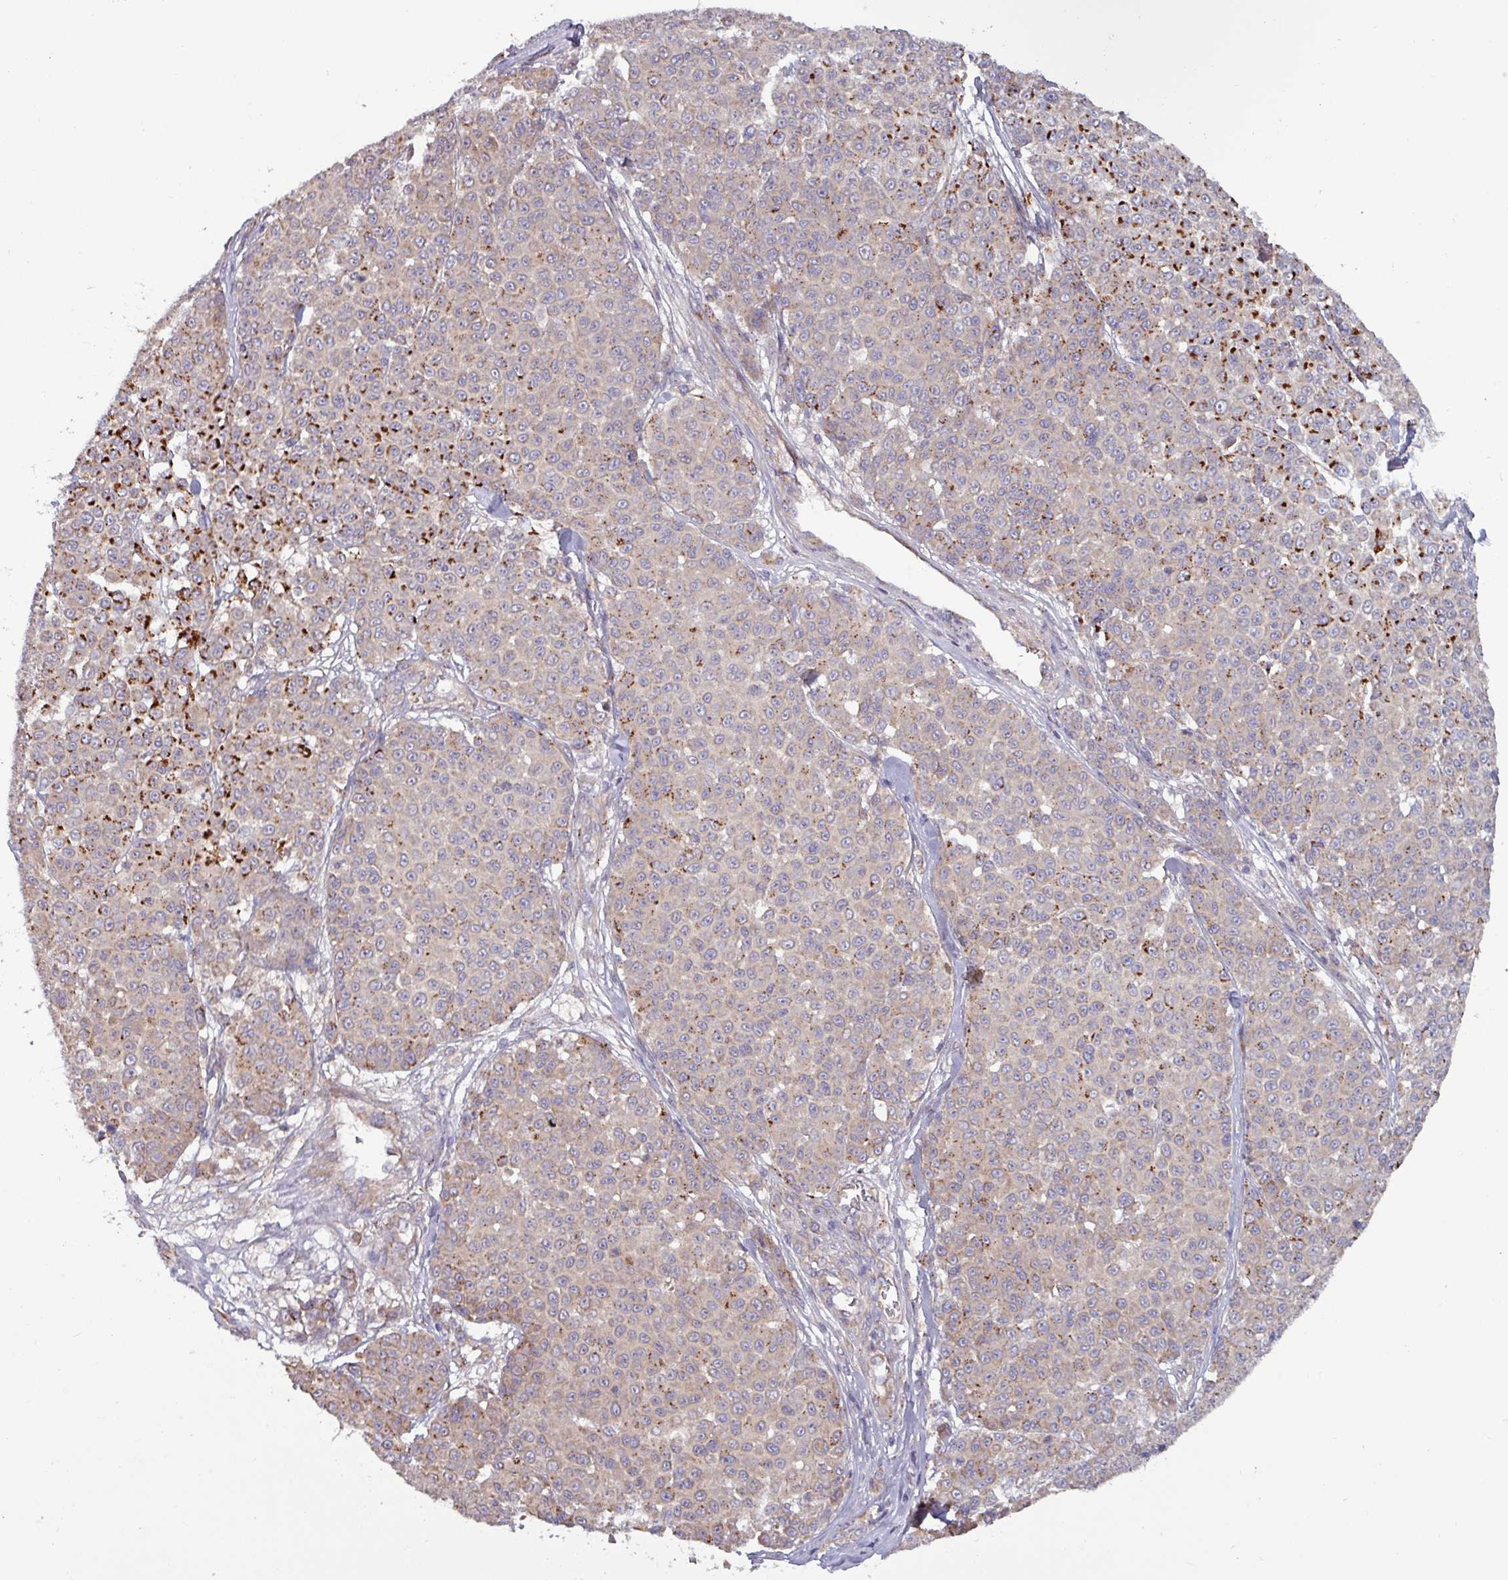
{"staining": {"intensity": "strong", "quantity": "<25%", "location": "cytoplasmic/membranous"}, "tissue": "melanoma", "cell_type": "Tumor cells", "image_type": "cancer", "snomed": [{"axis": "morphology", "description": "Malignant melanoma, NOS"}, {"axis": "topography", "description": "Skin"}], "caption": "Malignant melanoma stained for a protein displays strong cytoplasmic/membranous positivity in tumor cells.", "gene": "PLIN2", "patient": {"sex": "male", "age": 46}}